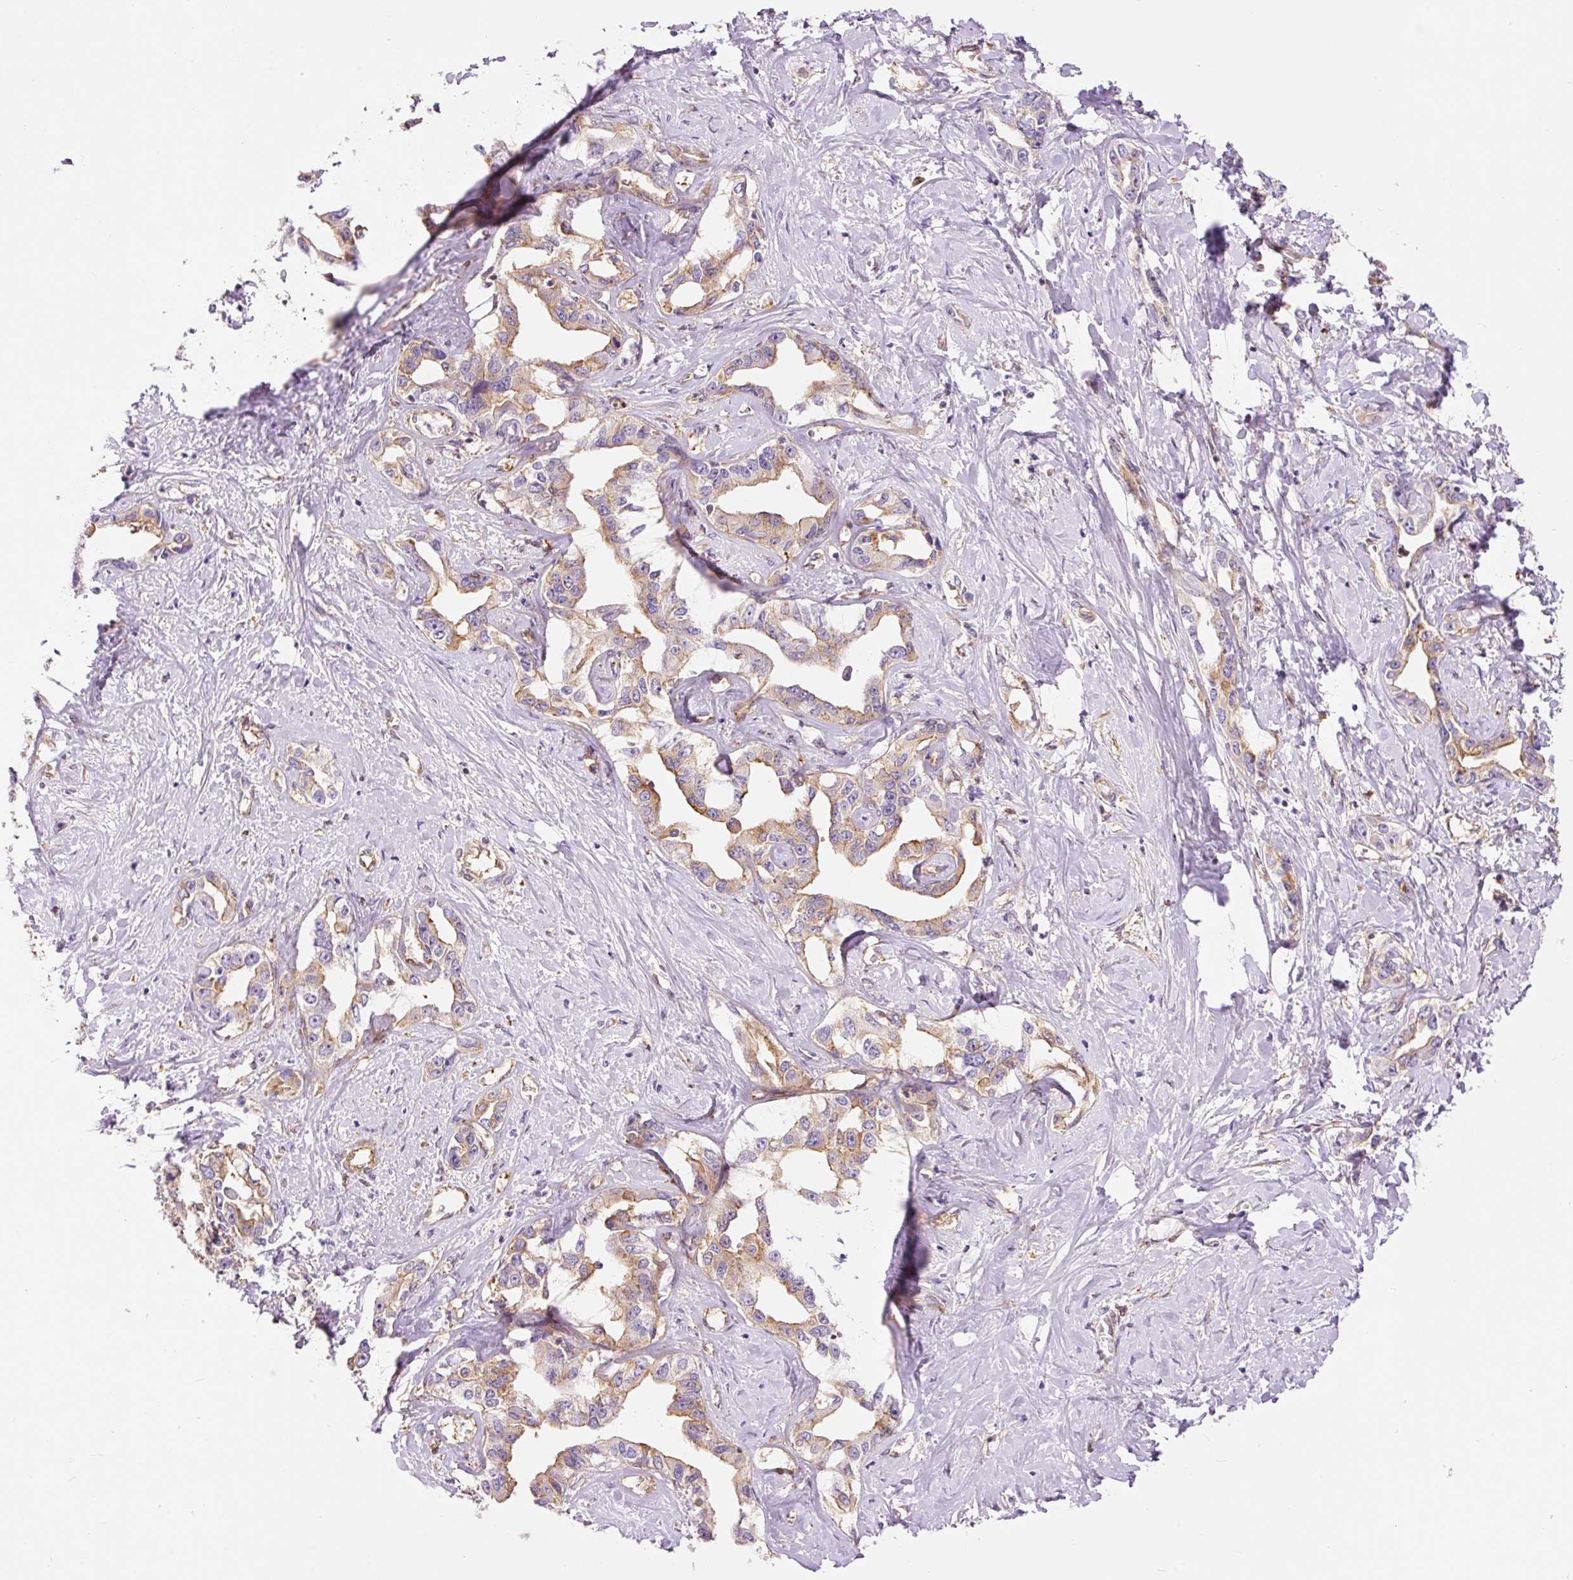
{"staining": {"intensity": "weak", "quantity": ">75%", "location": "cytoplasmic/membranous"}, "tissue": "liver cancer", "cell_type": "Tumor cells", "image_type": "cancer", "snomed": [{"axis": "morphology", "description": "Cholangiocarcinoma"}, {"axis": "topography", "description": "Liver"}], "caption": "An image showing weak cytoplasmic/membranous positivity in approximately >75% of tumor cells in liver cancer (cholangiocarcinoma), as visualized by brown immunohistochemical staining.", "gene": "IL10RB", "patient": {"sex": "male", "age": 59}}